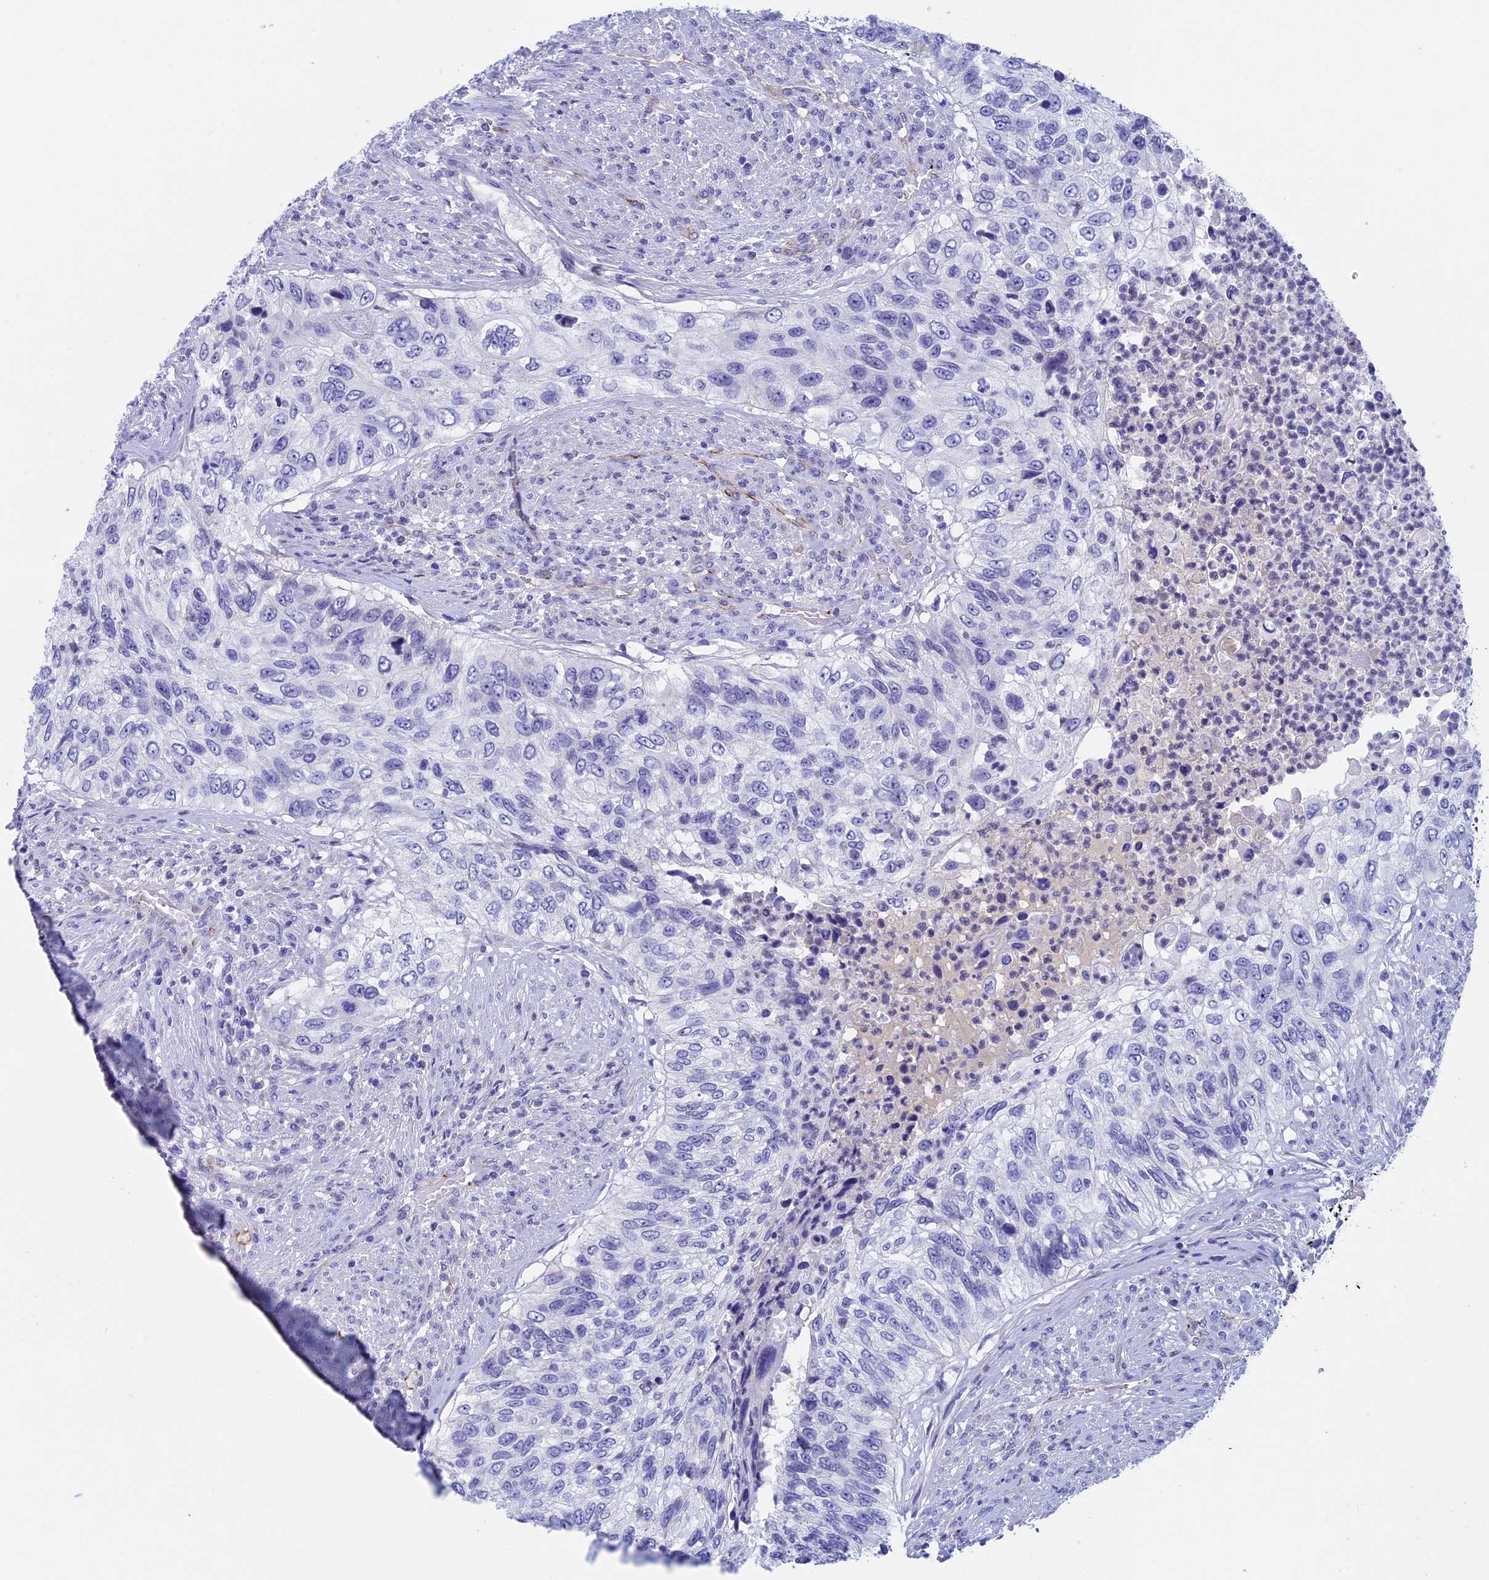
{"staining": {"intensity": "negative", "quantity": "none", "location": "none"}, "tissue": "urothelial cancer", "cell_type": "Tumor cells", "image_type": "cancer", "snomed": [{"axis": "morphology", "description": "Urothelial carcinoma, High grade"}, {"axis": "topography", "description": "Urinary bladder"}], "caption": "Immunohistochemistry histopathology image of urothelial carcinoma (high-grade) stained for a protein (brown), which displays no expression in tumor cells.", "gene": "INSYN1", "patient": {"sex": "female", "age": 60}}